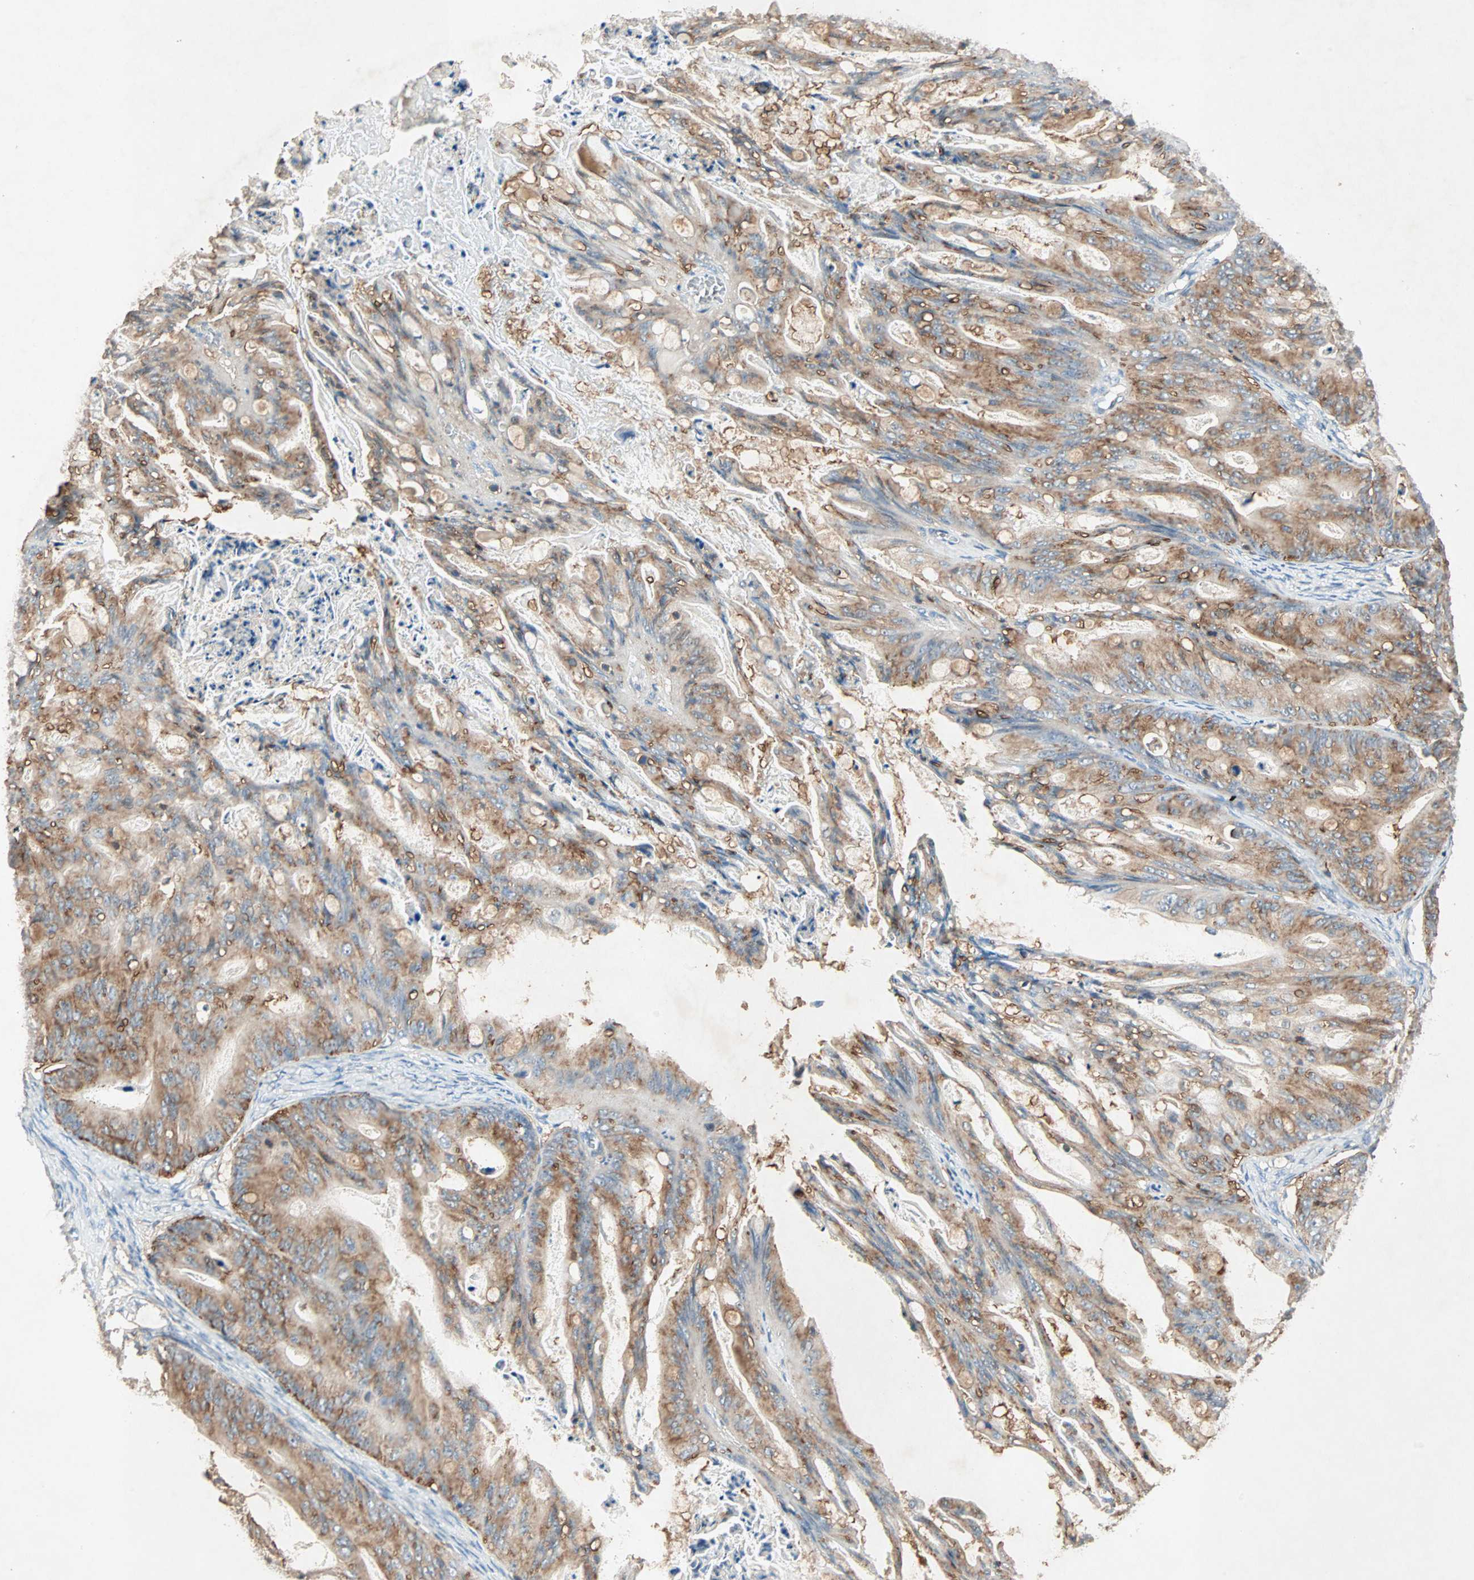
{"staining": {"intensity": "strong", "quantity": ">75%", "location": "cytoplasmic/membranous"}, "tissue": "ovarian cancer", "cell_type": "Tumor cells", "image_type": "cancer", "snomed": [{"axis": "morphology", "description": "Cystadenocarcinoma, mucinous, NOS"}, {"axis": "topography", "description": "Ovary"}], "caption": "Mucinous cystadenocarcinoma (ovarian) stained with a protein marker demonstrates strong staining in tumor cells.", "gene": "TEC", "patient": {"sex": "female", "age": 37}}